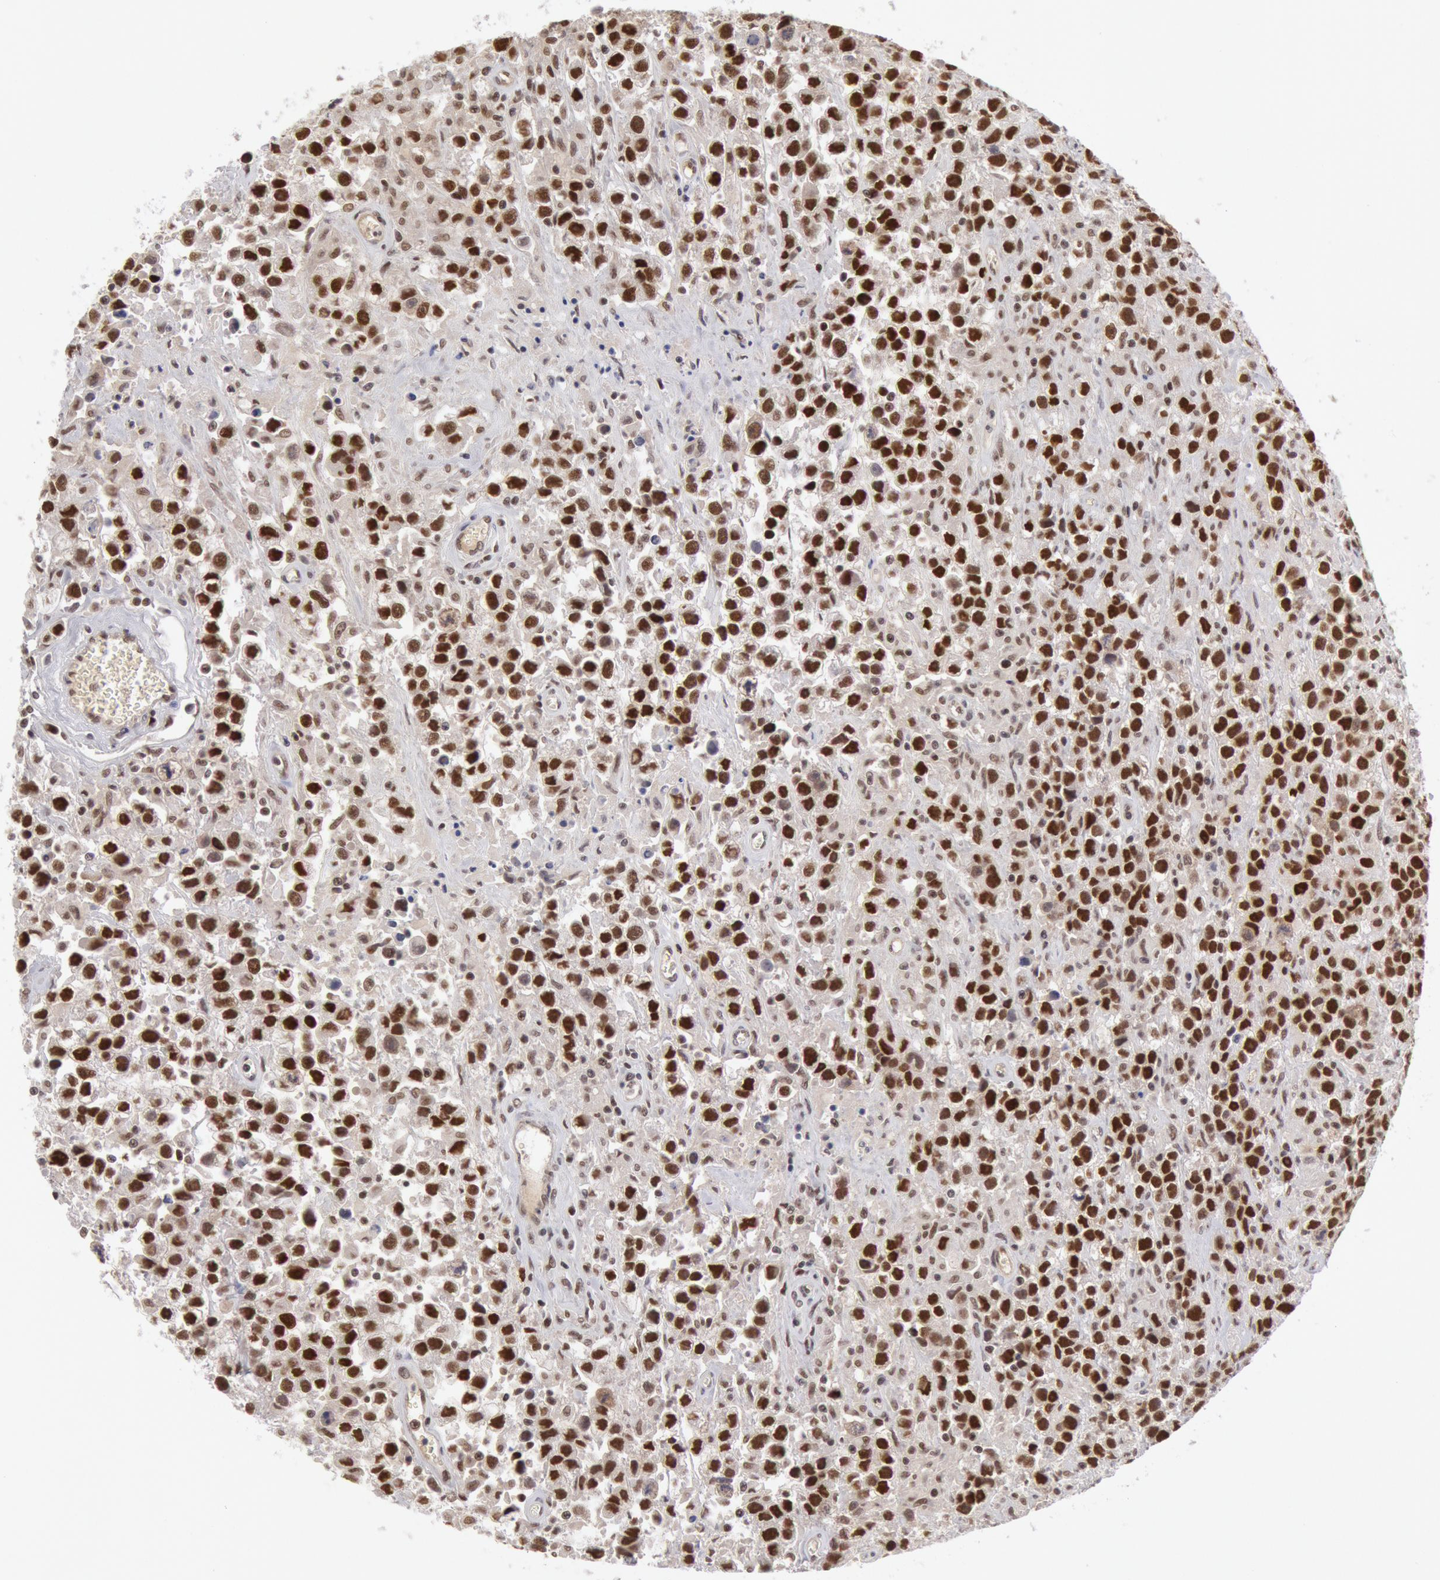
{"staining": {"intensity": "moderate", "quantity": ">75%", "location": "nuclear"}, "tissue": "testis cancer", "cell_type": "Tumor cells", "image_type": "cancer", "snomed": [{"axis": "morphology", "description": "Seminoma, NOS"}, {"axis": "topography", "description": "Testis"}], "caption": "Immunohistochemistry (IHC) histopathology image of testis seminoma stained for a protein (brown), which shows medium levels of moderate nuclear positivity in approximately >75% of tumor cells.", "gene": "PPP4R3B", "patient": {"sex": "male", "age": 43}}